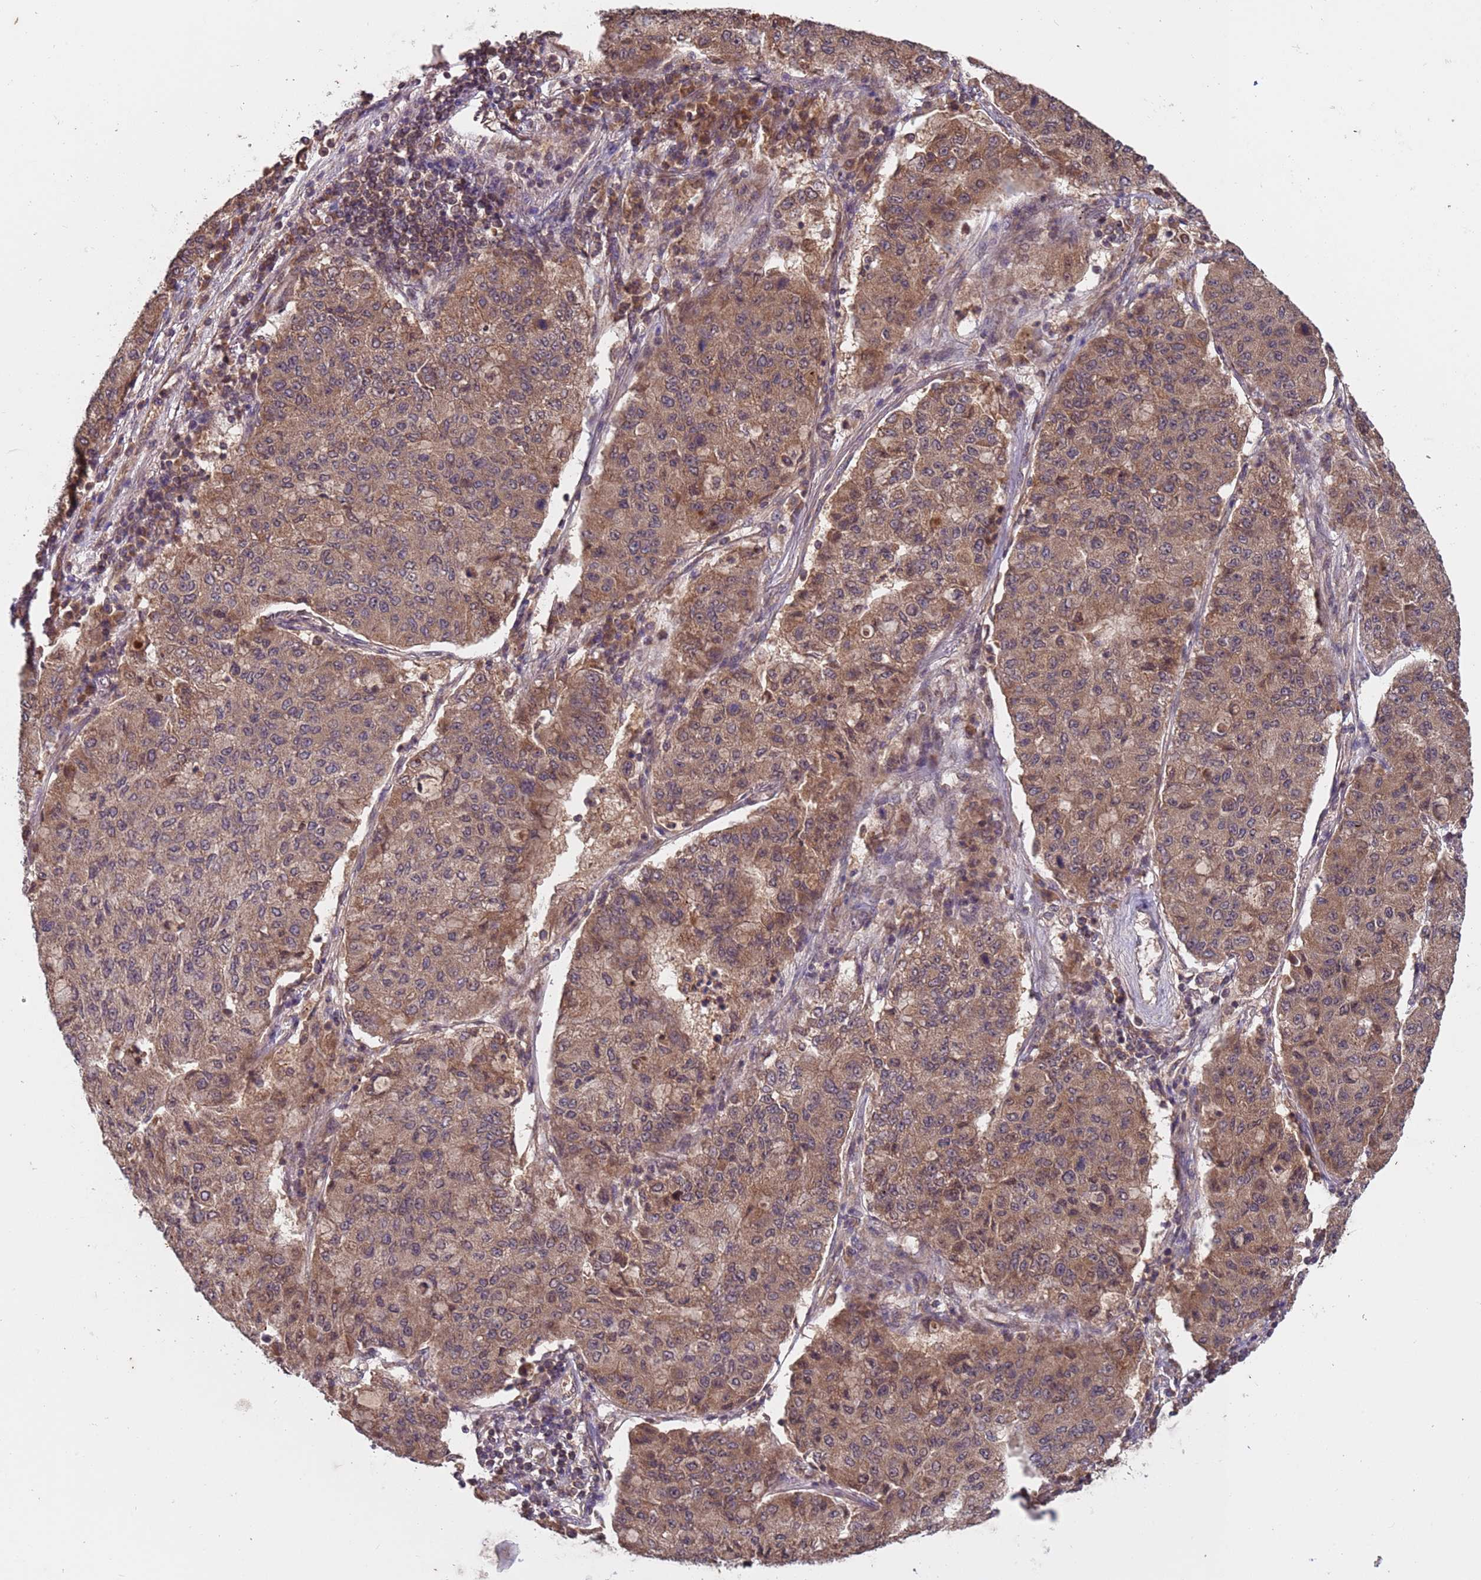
{"staining": {"intensity": "moderate", "quantity": ">75%", "location": "cytoplasmic/membranous"}, "tissue": "lung cancer", "cell_type": "Tumor cells", "image_type": "cancer", "snomed": [{"axis": "morphology", "description": "Squamous cell carcinoma, NOS"}, {"axis": "topography", "description": "Lung"}], "caption": "Lung cancer stained with a protein marker demonstrates moderate staining in tumor cells.", "gene": "ERI1", "patient": {"sex": "male", "age": 74}}